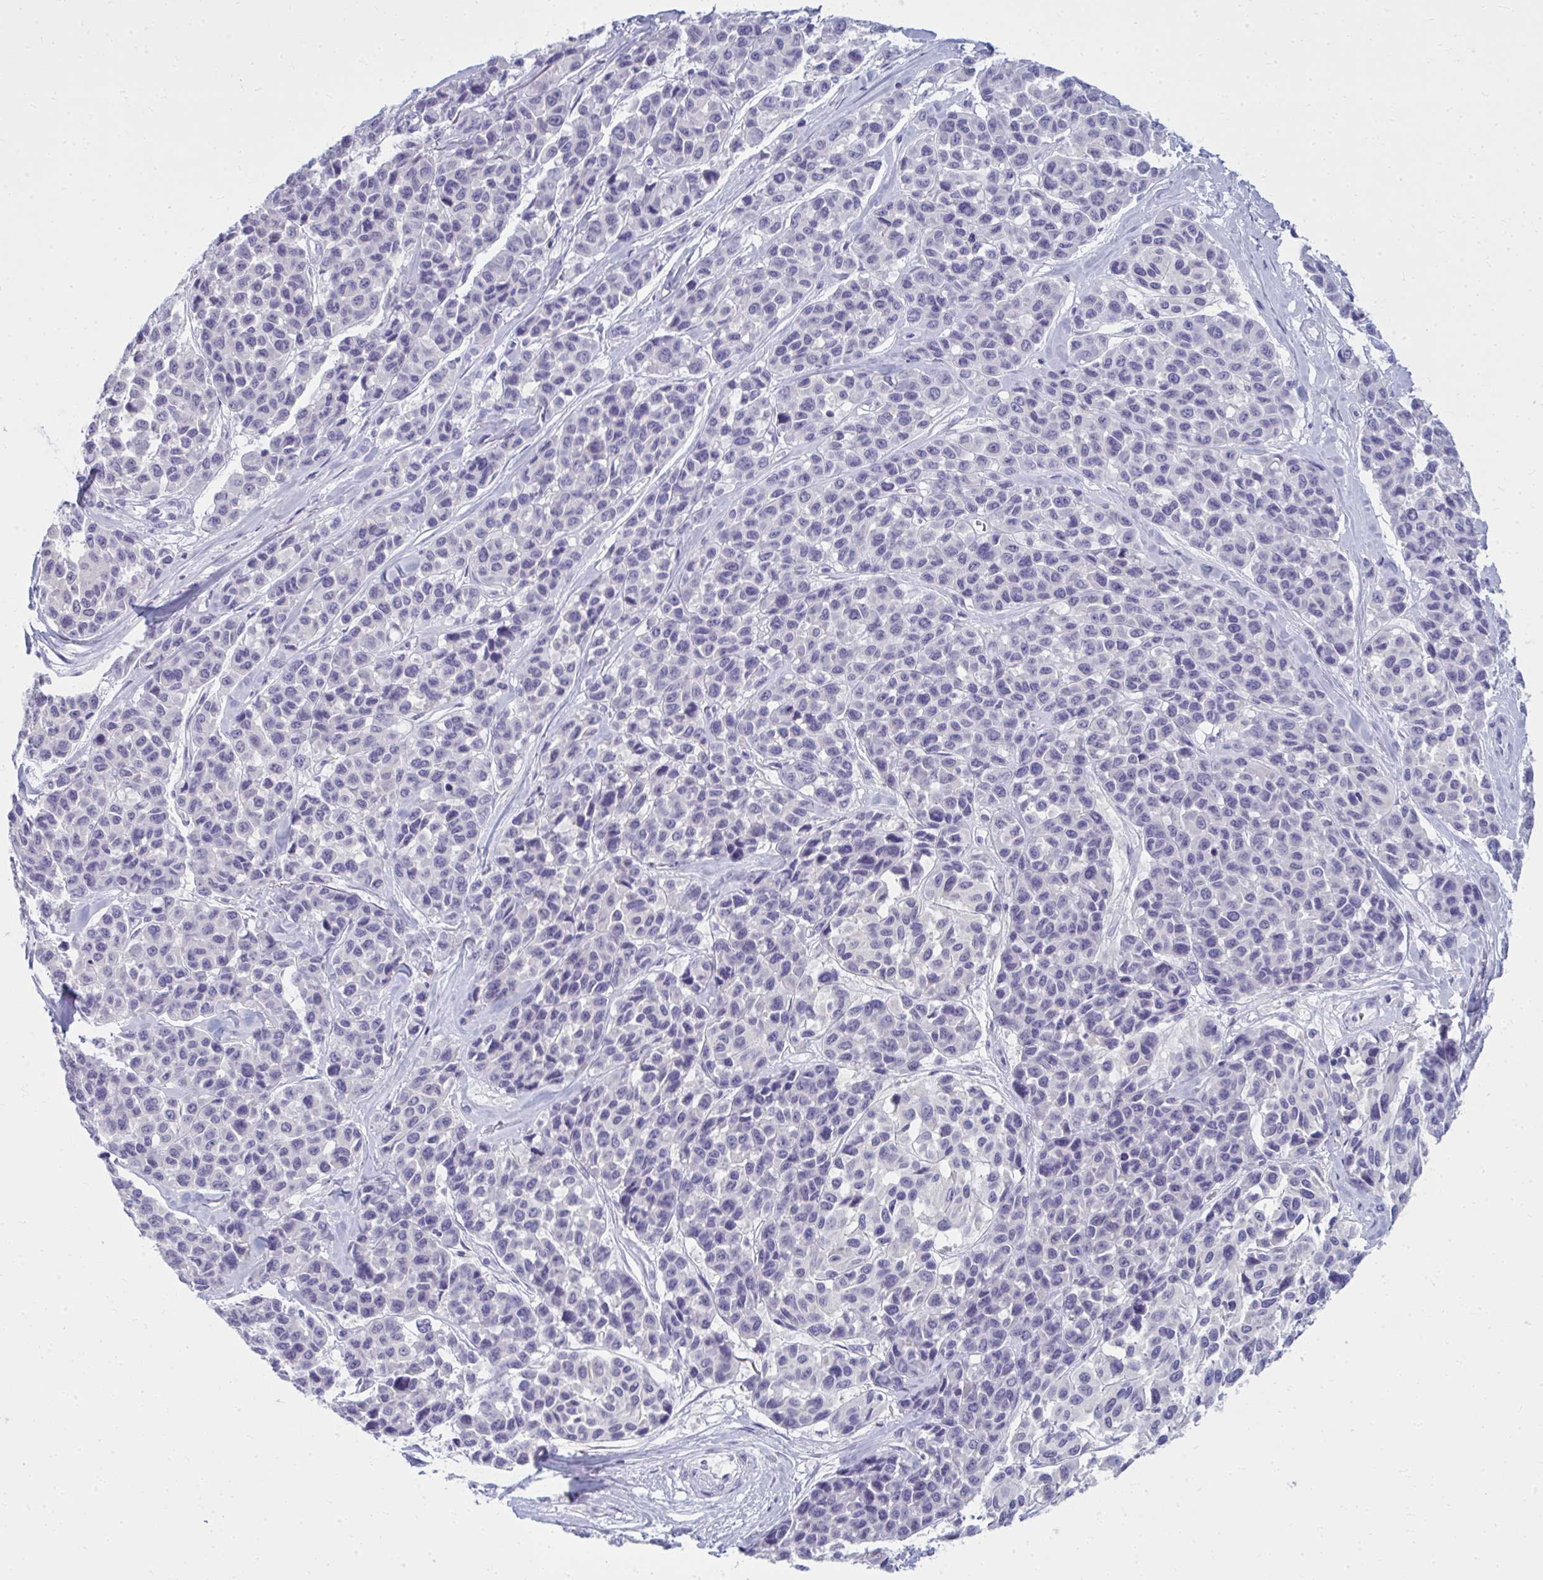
{"staining": {"intensity": "negative", "quantity": "none", "location": "none"}, "tissue": "melanoma", "cell_type": "Tumor cells", "image_type": "cancer", "snomed": [{"axis": "morphology", "description": "Malignant melanoma, NOS"}, {"axis": "topography", "description": "Skin"}], "caption": "High magnification brightfield microscopy of melanoma stained with DAB (brown) and counterstained with hematoxylin (blue): tumor cells show no significant positivity.", "gene": "QDPR", "patient": {"sex": "female", "age": 66}}